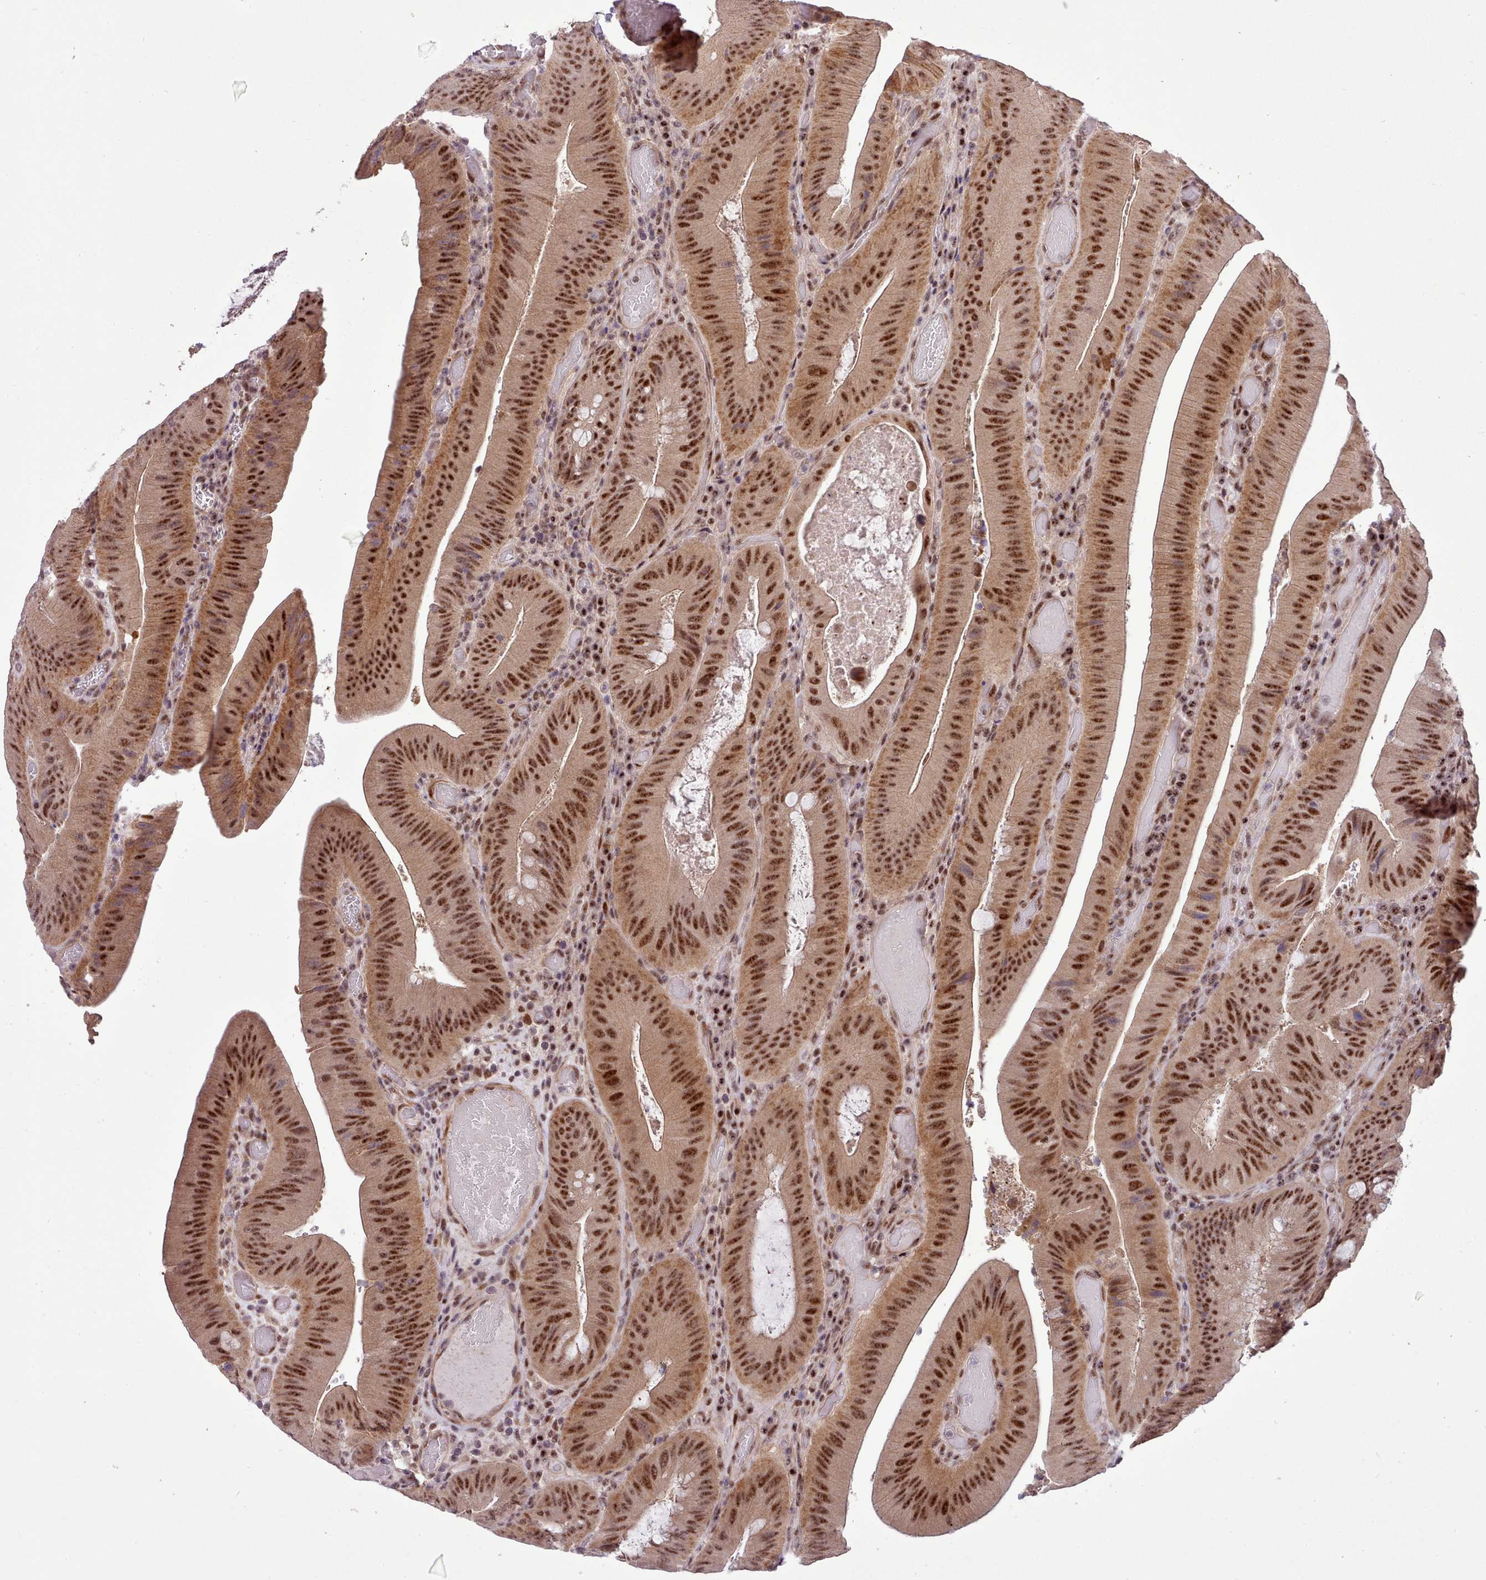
{"staining": {"intensity": "strong", "quantity": ">75%", "location": "nuclear"}, "tissue": "colorectal cancer", "cell_type": "Tumor cells", "image_type": "cancer", "snomed": [{"axis": "morphology", "description": "Adenocarcinoma, NOS"}, {"axis": "topography", "description": "Colon"}], "caption": "This is a histology image of immunohistochemistry staining of adenocarcinoma (colorectal), which shows strong staining in the nuclear of tumor cells.", "gene": "HOXB7", "patient": {"sex": "female", "age": 43}}